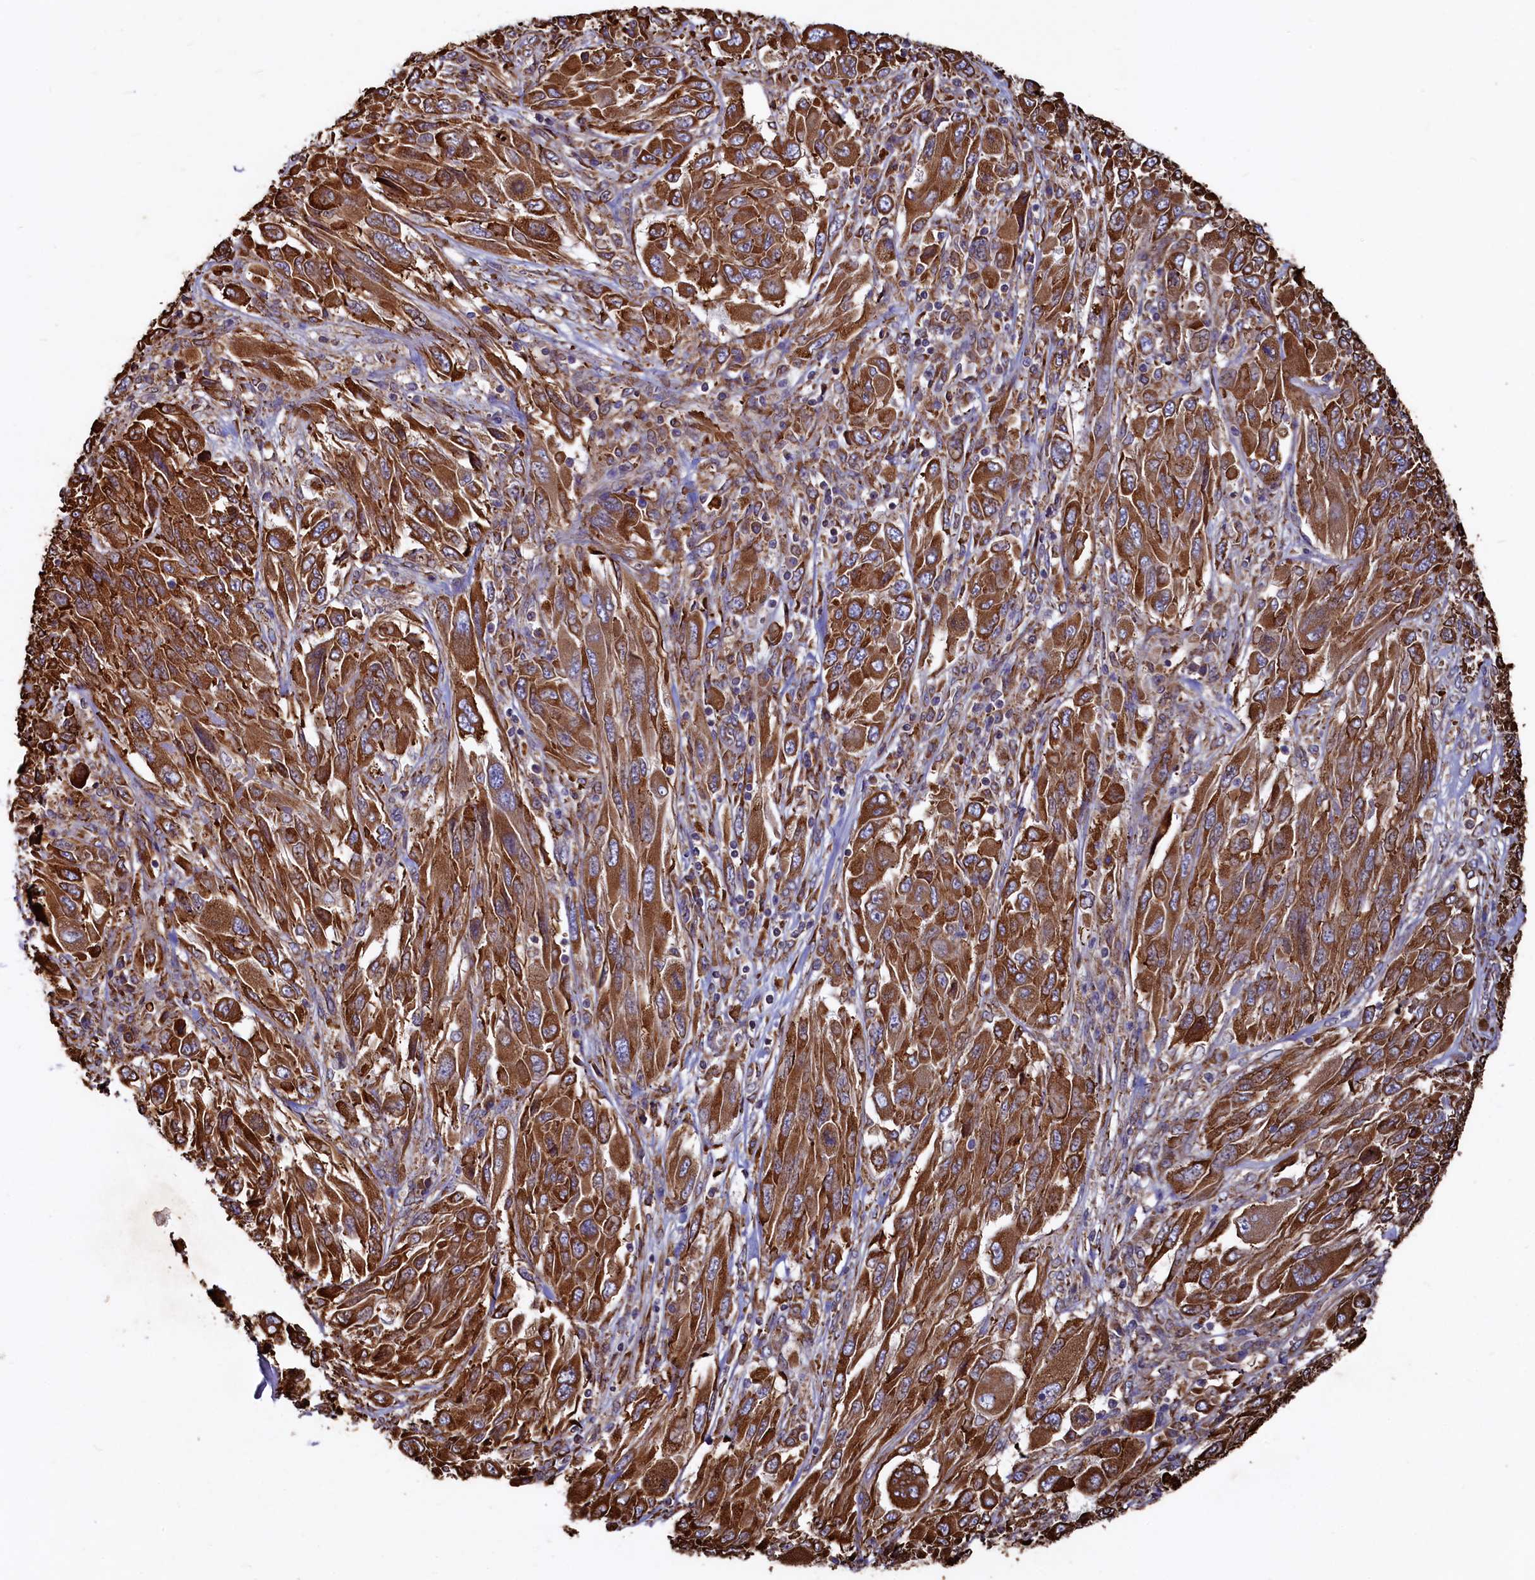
{"staining": {"intensity": "strong", "quantity": ">75%", "location": "cytoplasmic/membranous"}, "tissue": "melanoma", "cell_type": "Tumor cells", "image_type": "cancer", "snomed": [{"axis": "morphology", "description": "Malignant melanoma, NOS"}, {"axis": "topography", "description": "Skin"}], "caption": "This is a photomicrograph of immunohistochemistry (IHC) staining of melanoma, which shows strong staining in the cytoplasmic/membranous of tumor cells.", "gene": "NEURL1B", "patient": {"sex": "female", "age": 91}}